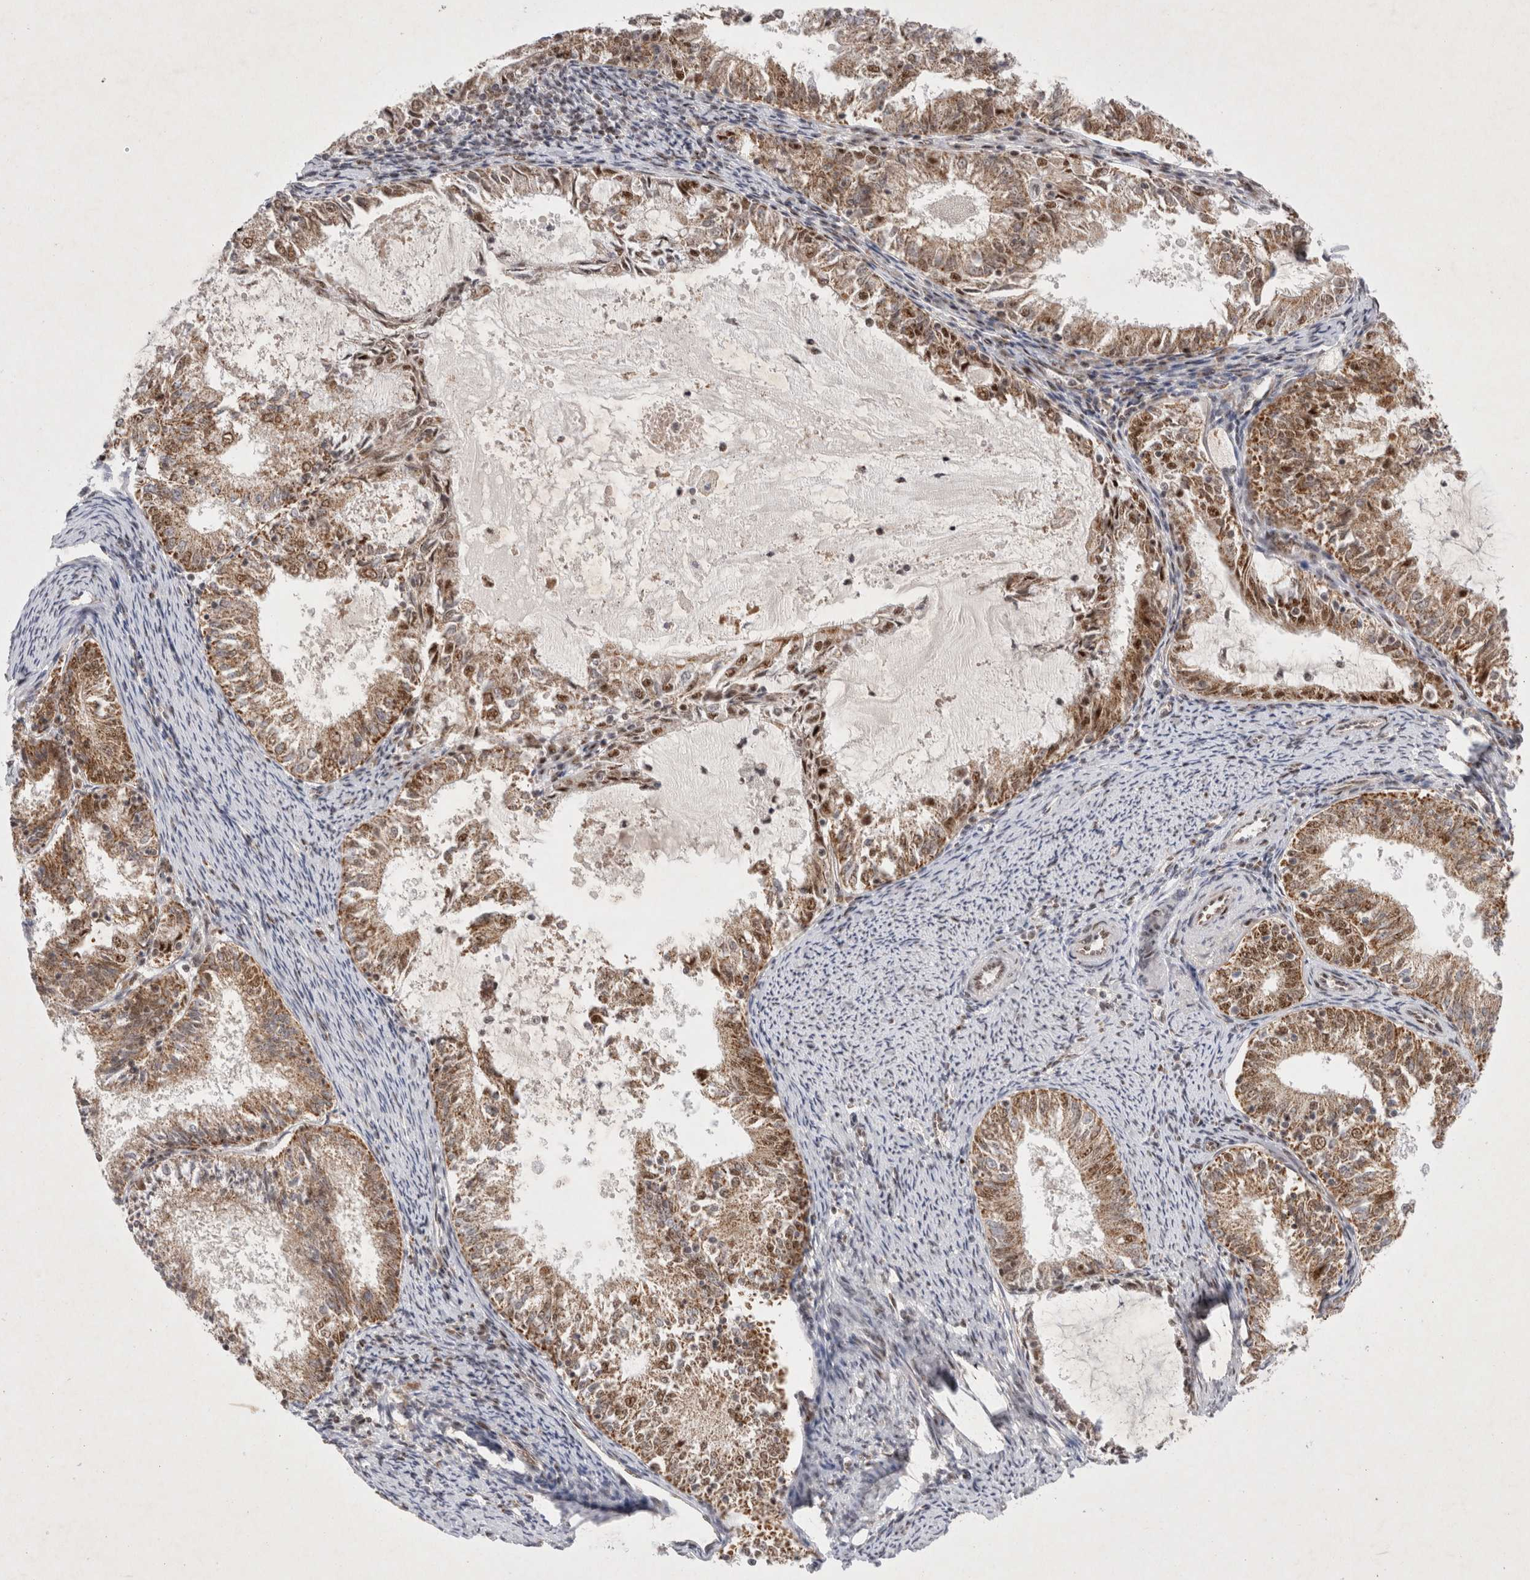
{"staining": {"intensity": "moderate", "quantity": ">75%", "location": "cytoplasmic/membranous,nuclear"}, "tissue": "endometrial cancer", "cell_type": "Tumor cells", "image_type": "cancer", "snomed": [{"axis": "morphology", "description": "Adenocarcinoma, NOS"}, {"axis": "topography", "description": "Endometrium"}], "caption": "Protein staining displays moderate cytoplasmic/membranous and nuclear expression in approximately >75% of tumor cells in endometrial cancer.", "gene": "MRPL37", "patient": {"sex": "female", "age": 57}}